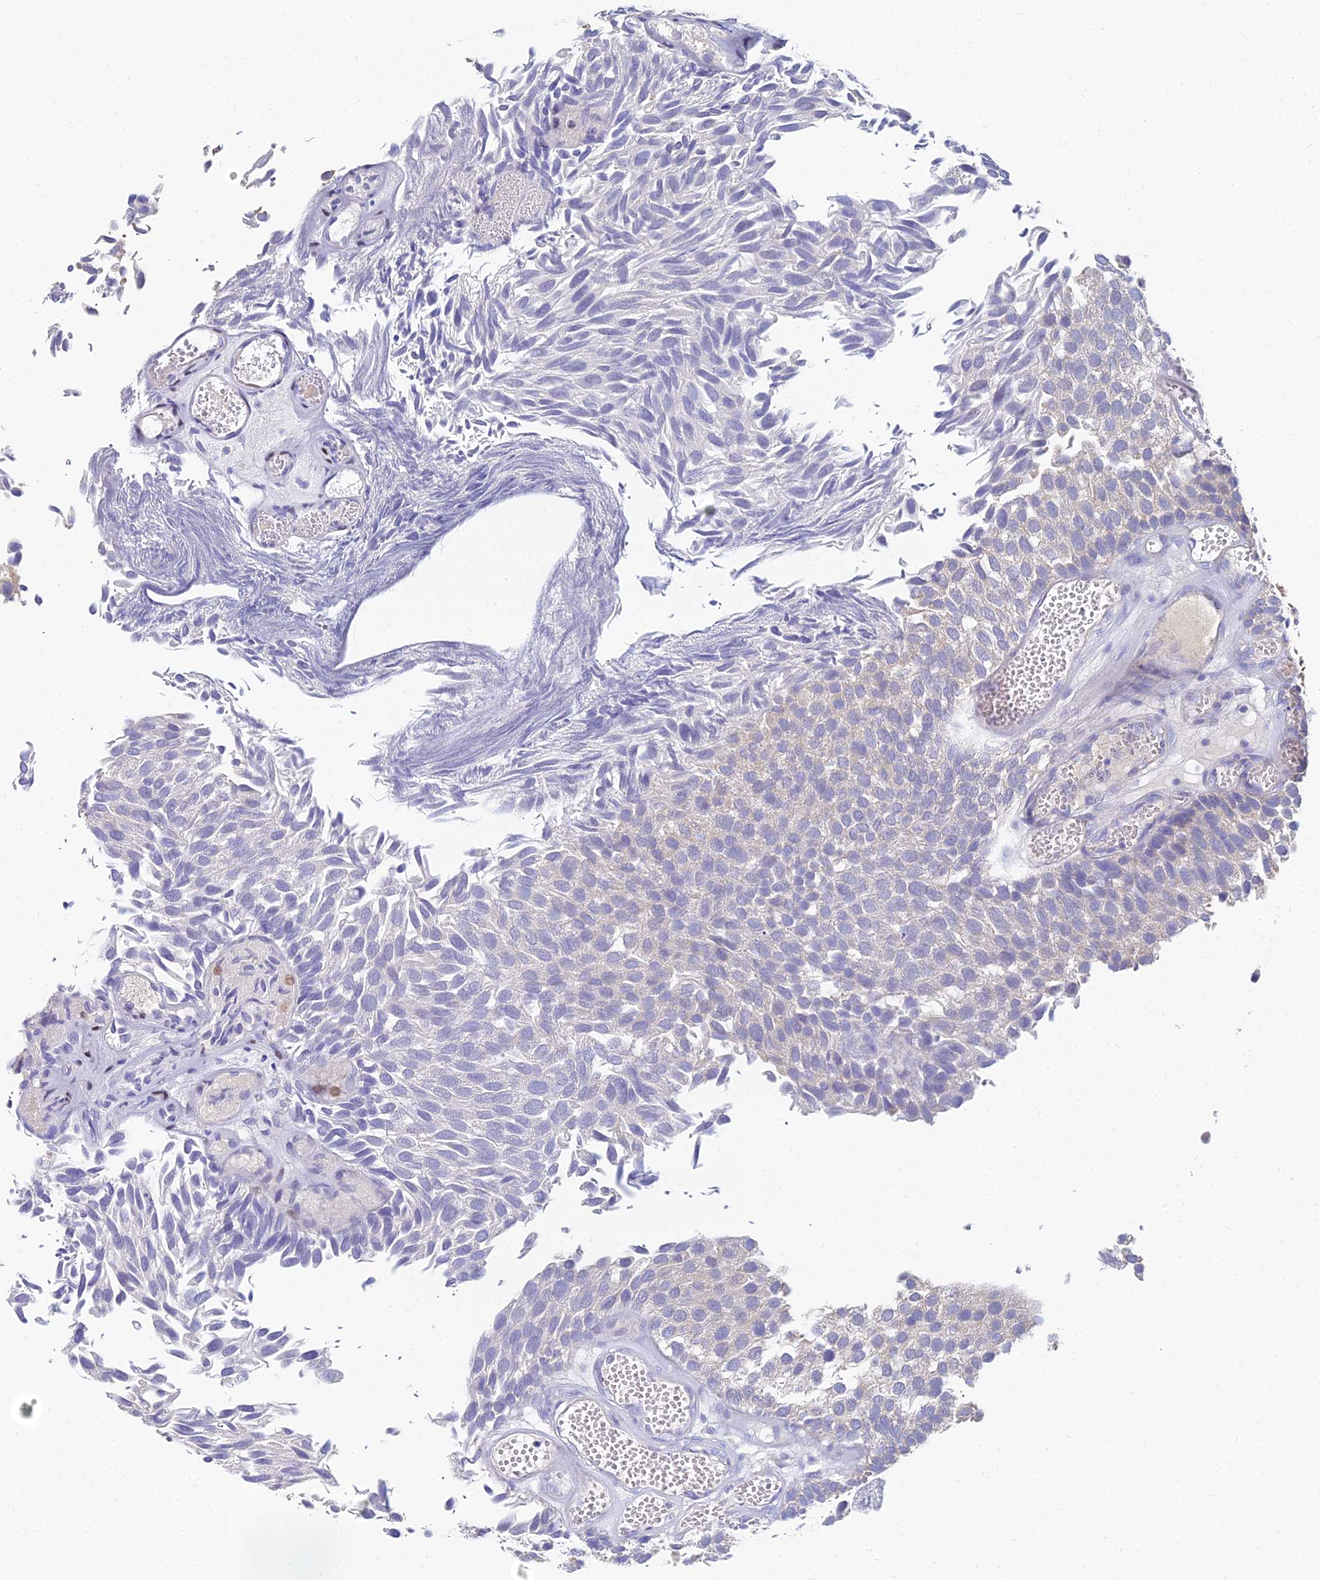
{"staining": {"intensity": "weak", "quantity": "<25%", "location": "cytoplasmic/membranous,nuclear"}, "tissue": "urothelial cancer", "cell_type": "Tumor cells", "image_type": "cancer", "snomed": [{"axis": "morphology", "description": "Urothelial carcinoma, Low grade"}, {"axis": "topography", "description": "Urinary bladder"}], "caption": "Immunohistochemical staining of urothelial carcinoma (low-grade) shows no significant positivity in tumor cells. The staining was performed using DAB (3,3'-diaminobenzidine) to visualize the protein expression in brown, while the nuclei were stained in blue with hematoxylin (Magnification: 20x).", "gene": "GOLGA6D", "patient": {"sex": "male", "age": 89}}